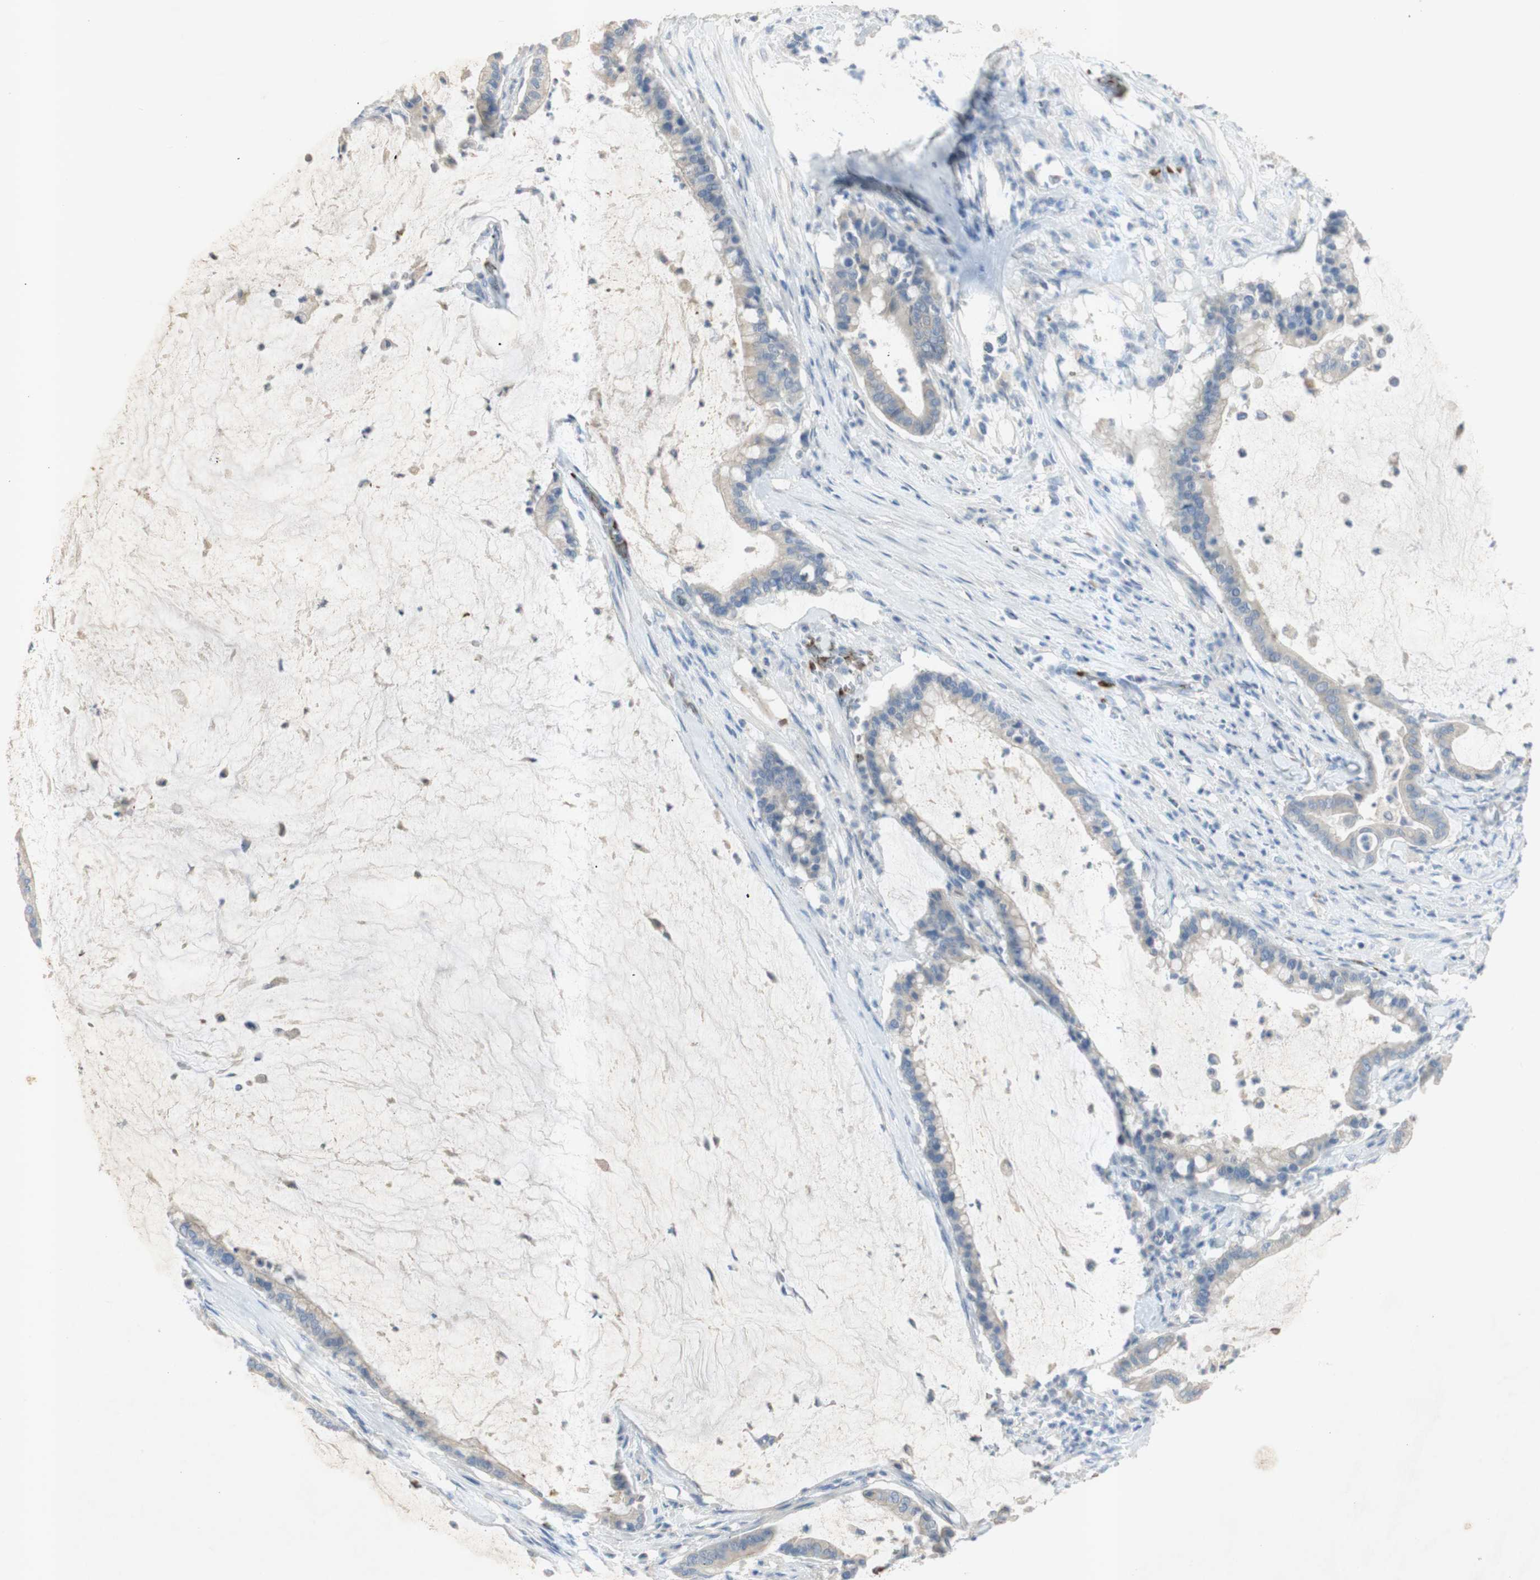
{"staining": {"intensity": "negative", "quantity": "none", "location": "none"}, "tissue": "pancreatic cancer", "cell_type": "Tumor cells", "image_type": "cancer", "snomed": [{"axis": "morphology", "description": "Adenocarcinoma, NOS"}, {"axis": "topography", "description": "Pancreas"}], "caption": "Tumor cells are negative for brown protein staining in pancreatic cancer (adenocarcinoma).", "gene": "EPO", "patient": {"sex": "male", "age": 41}}